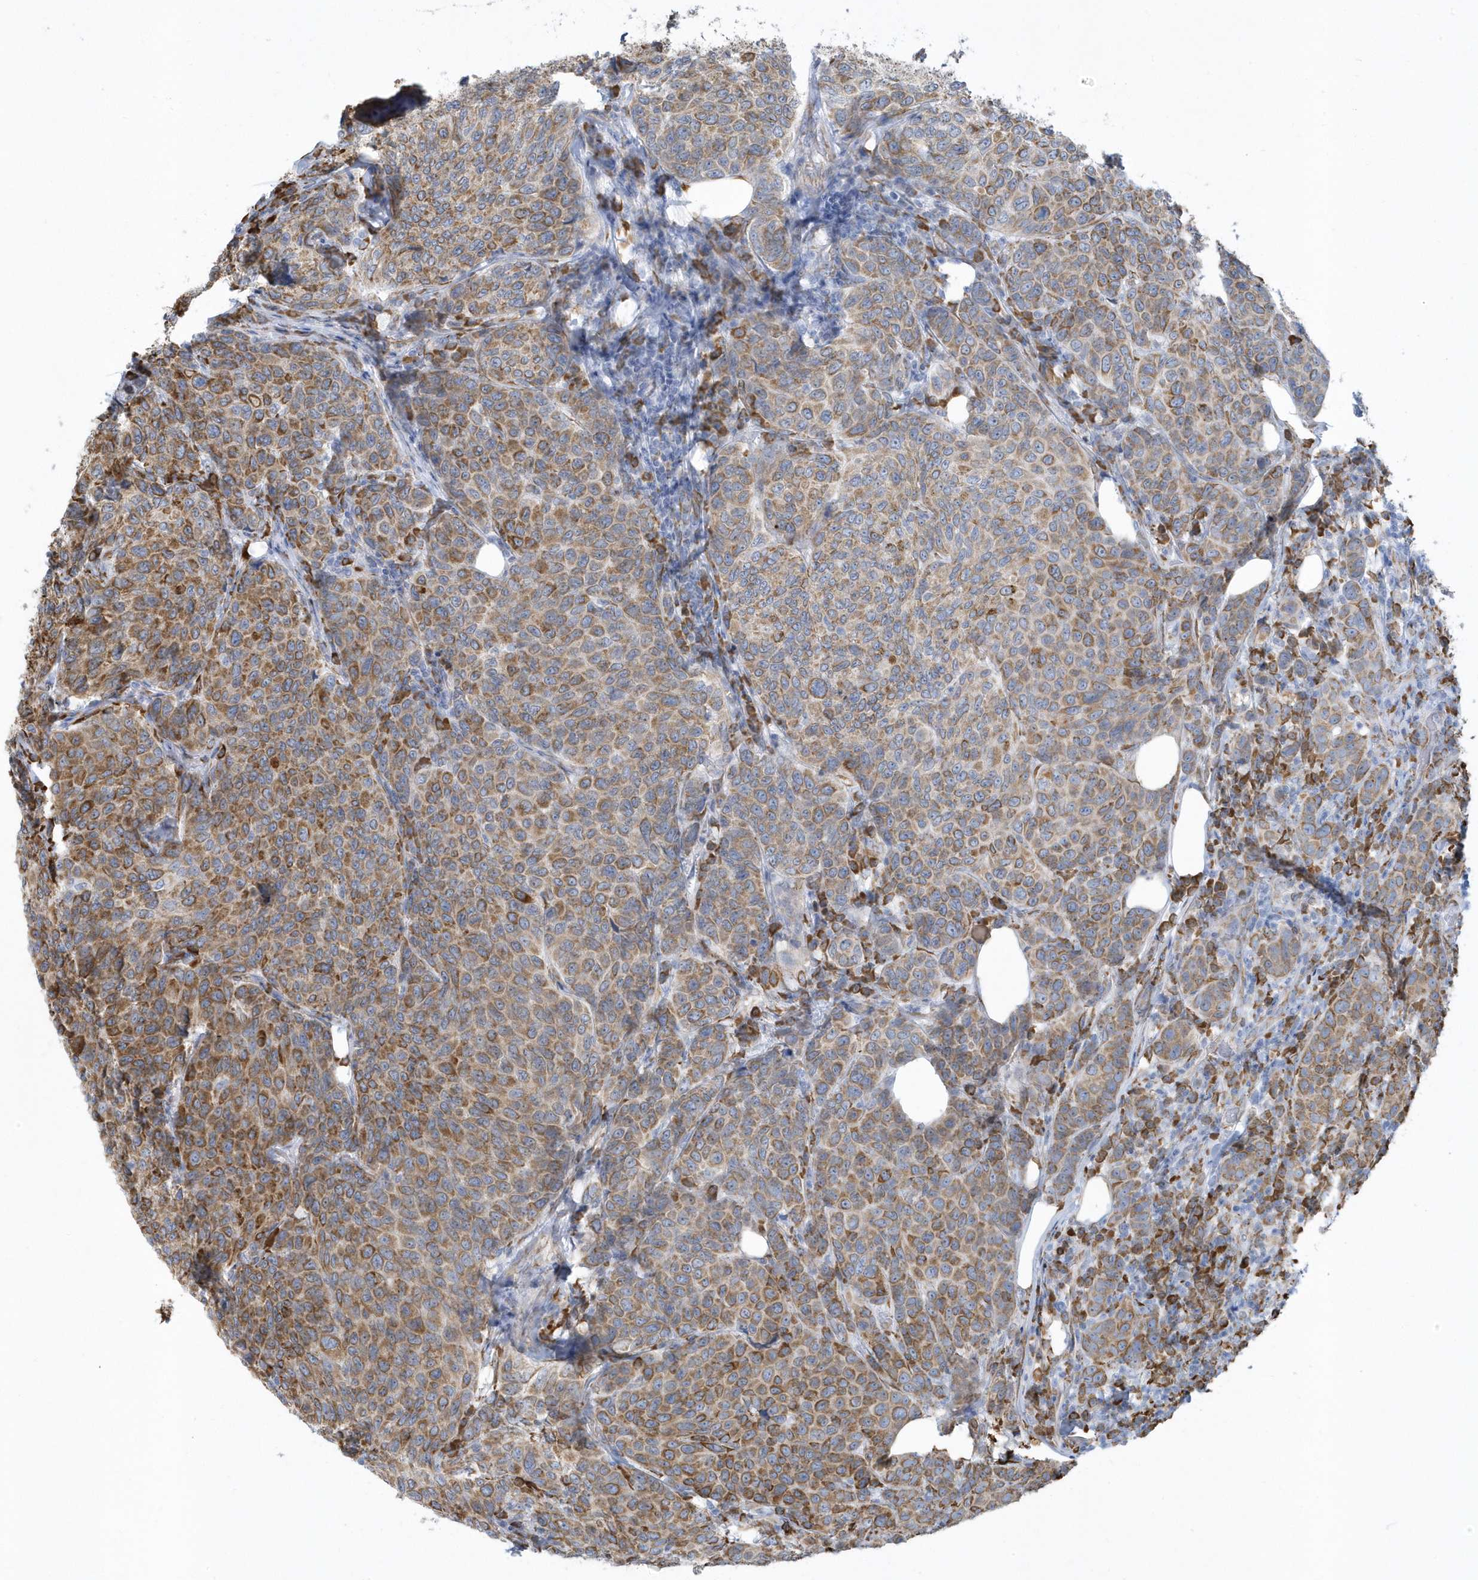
{"staining": {"intensity": "moderate", "quantity": ">75%", "location": "cytoplasmic/membranous"}, "tissue": "breast cancer", "cell_type": "Tumor cells", "image_type": "cancer", "snomed": [{"axis": "morphology", "description": "Duct carcinoma"}, {"axis": "topography", "description": "Breast"}], "caption": "Protein staining reveals moderate cytoplasmic/membranous positivity in about >75% of tumor cells in breast cancer (intraductal carcinoma).", "gene": "DCAF1", "patient": {"sex": "female", "age": 55}}